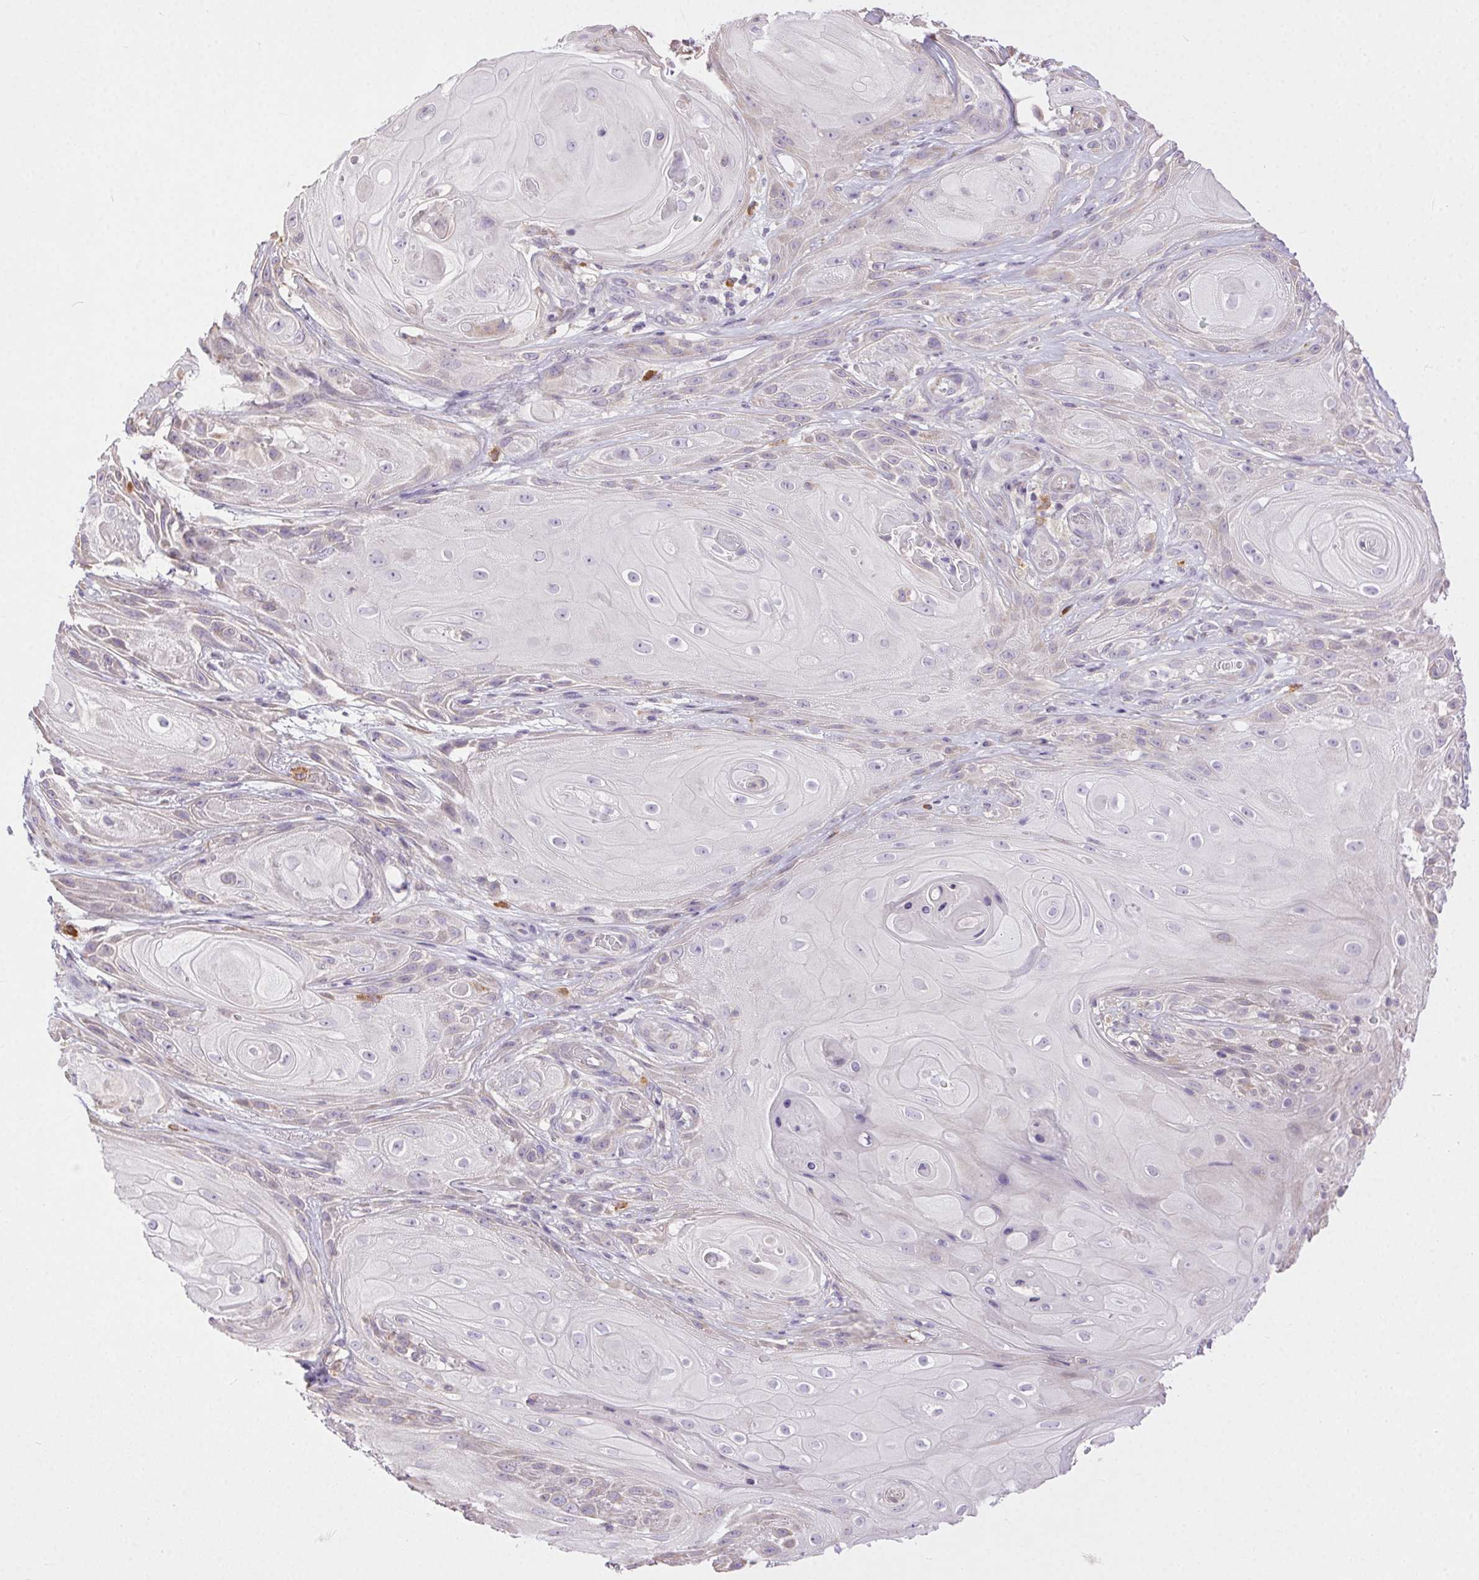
{"staining": {"intensity": "negative", "quantity": "none", "location": "none"}, "tissue": "skin cancer", "cell_type": "Tumor cells", "image_type": "cancer", "snomed": [{"axis": "morphology", "description": "Squamous cell carcinoma, NOS"}, {"axis": "topography", "description": "Skin"}], "caption": "A high-resolution histopathology image shows immunohistochemistry staining of squamous cell carcinoma (skin), which shows no significant staining in tumor cells.", "gene": "SNX31", "patient": {"sex": "male", "age": 62}}